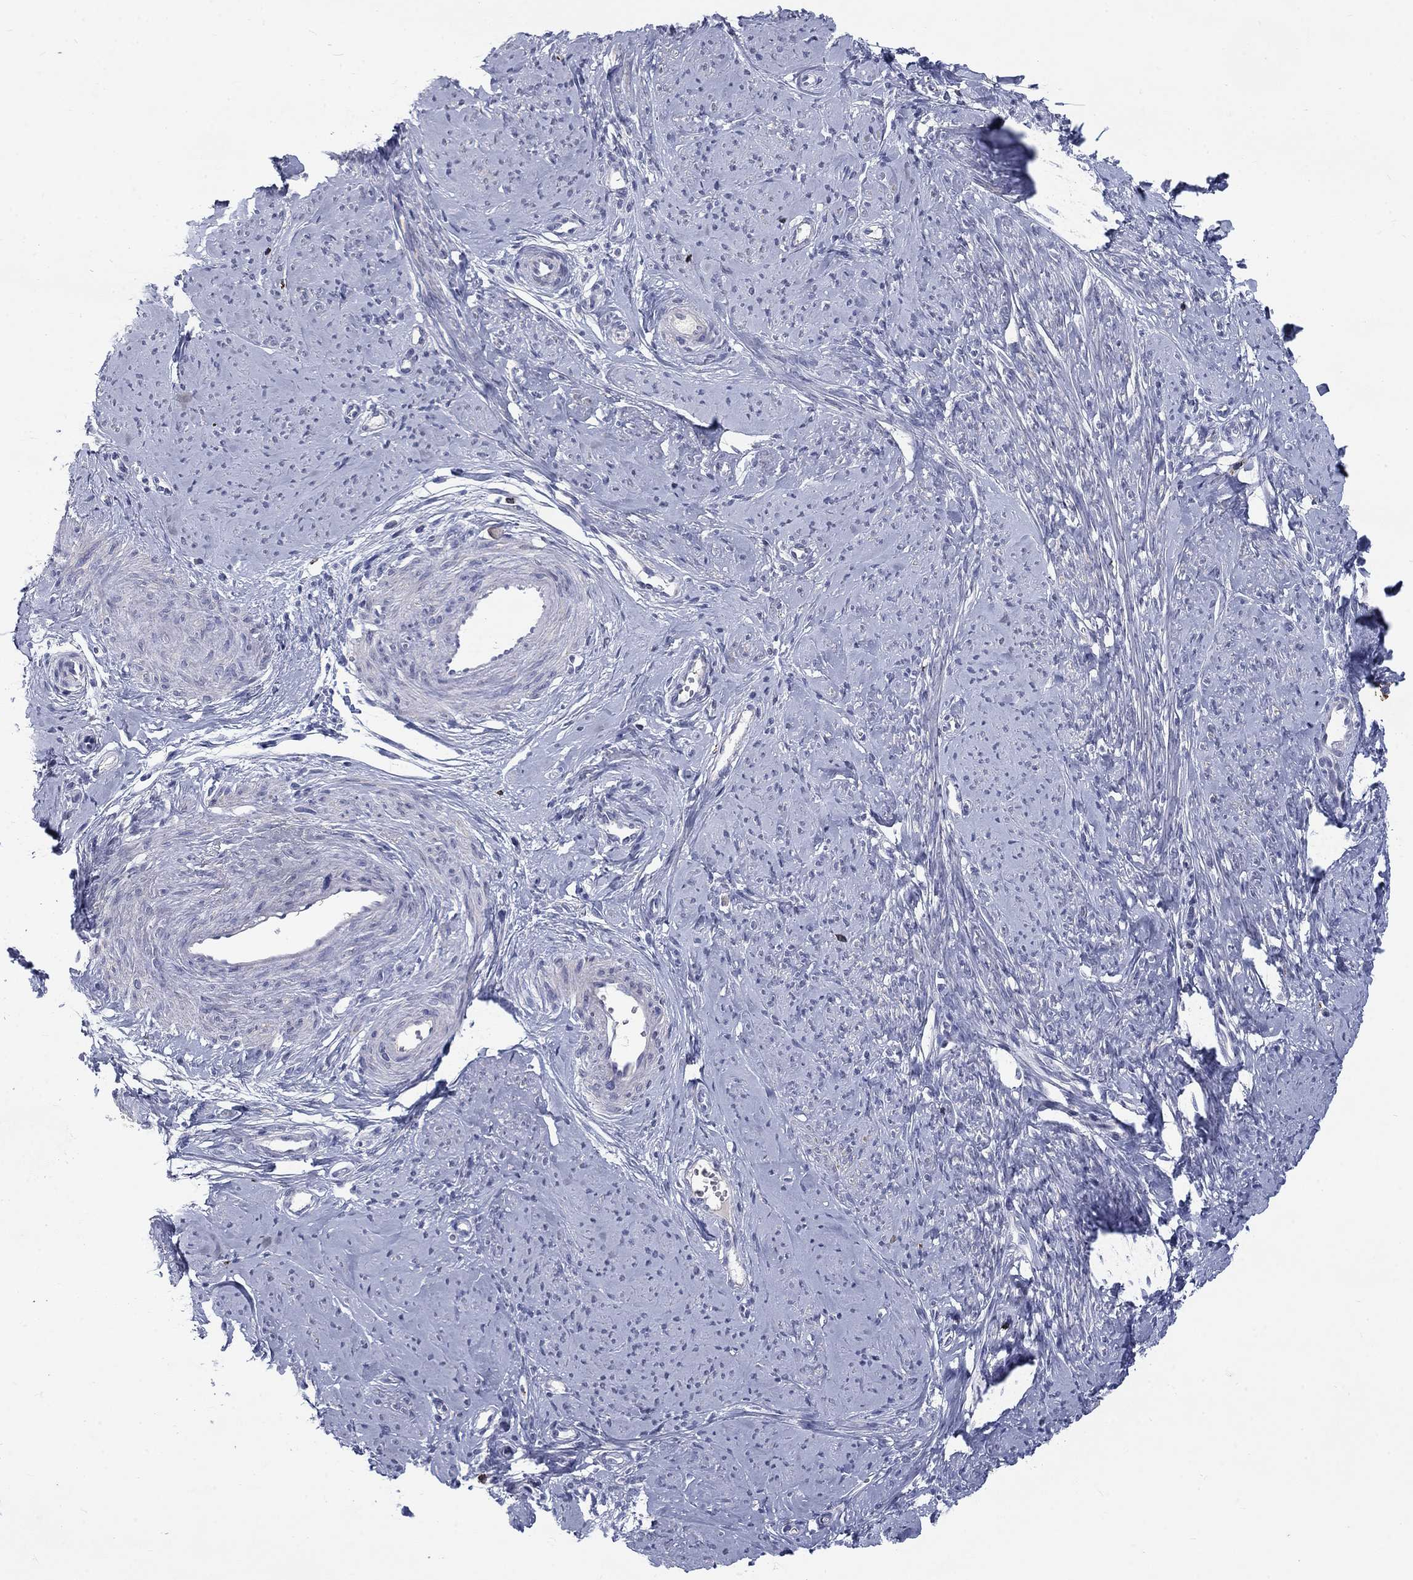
{"staining": {"intensity": "weak", "quantity": "25%-75%", "location": "cytoplasmic/membranous"}, "tissue": "smooth muscle", "cell_type": "Smooth muscle cells", "image_type": "normal", "snomed": [{"axis": "morphology", "description": "Normal tissue, NOS"}, {"axis": "topography", "description": "Smooth muscle"}], "caption": "The image reveals immunohistochemical staining of benign smooth muscle. There is weak cytoplasmic/membranous staining is appreciated in about 25%-75% of smooth muscle cells. (brown staining indicates protein expression, while blue staining denotes nuclei).", "gene": "GZMA", "patient": {"sex": "female", "age": 48}}